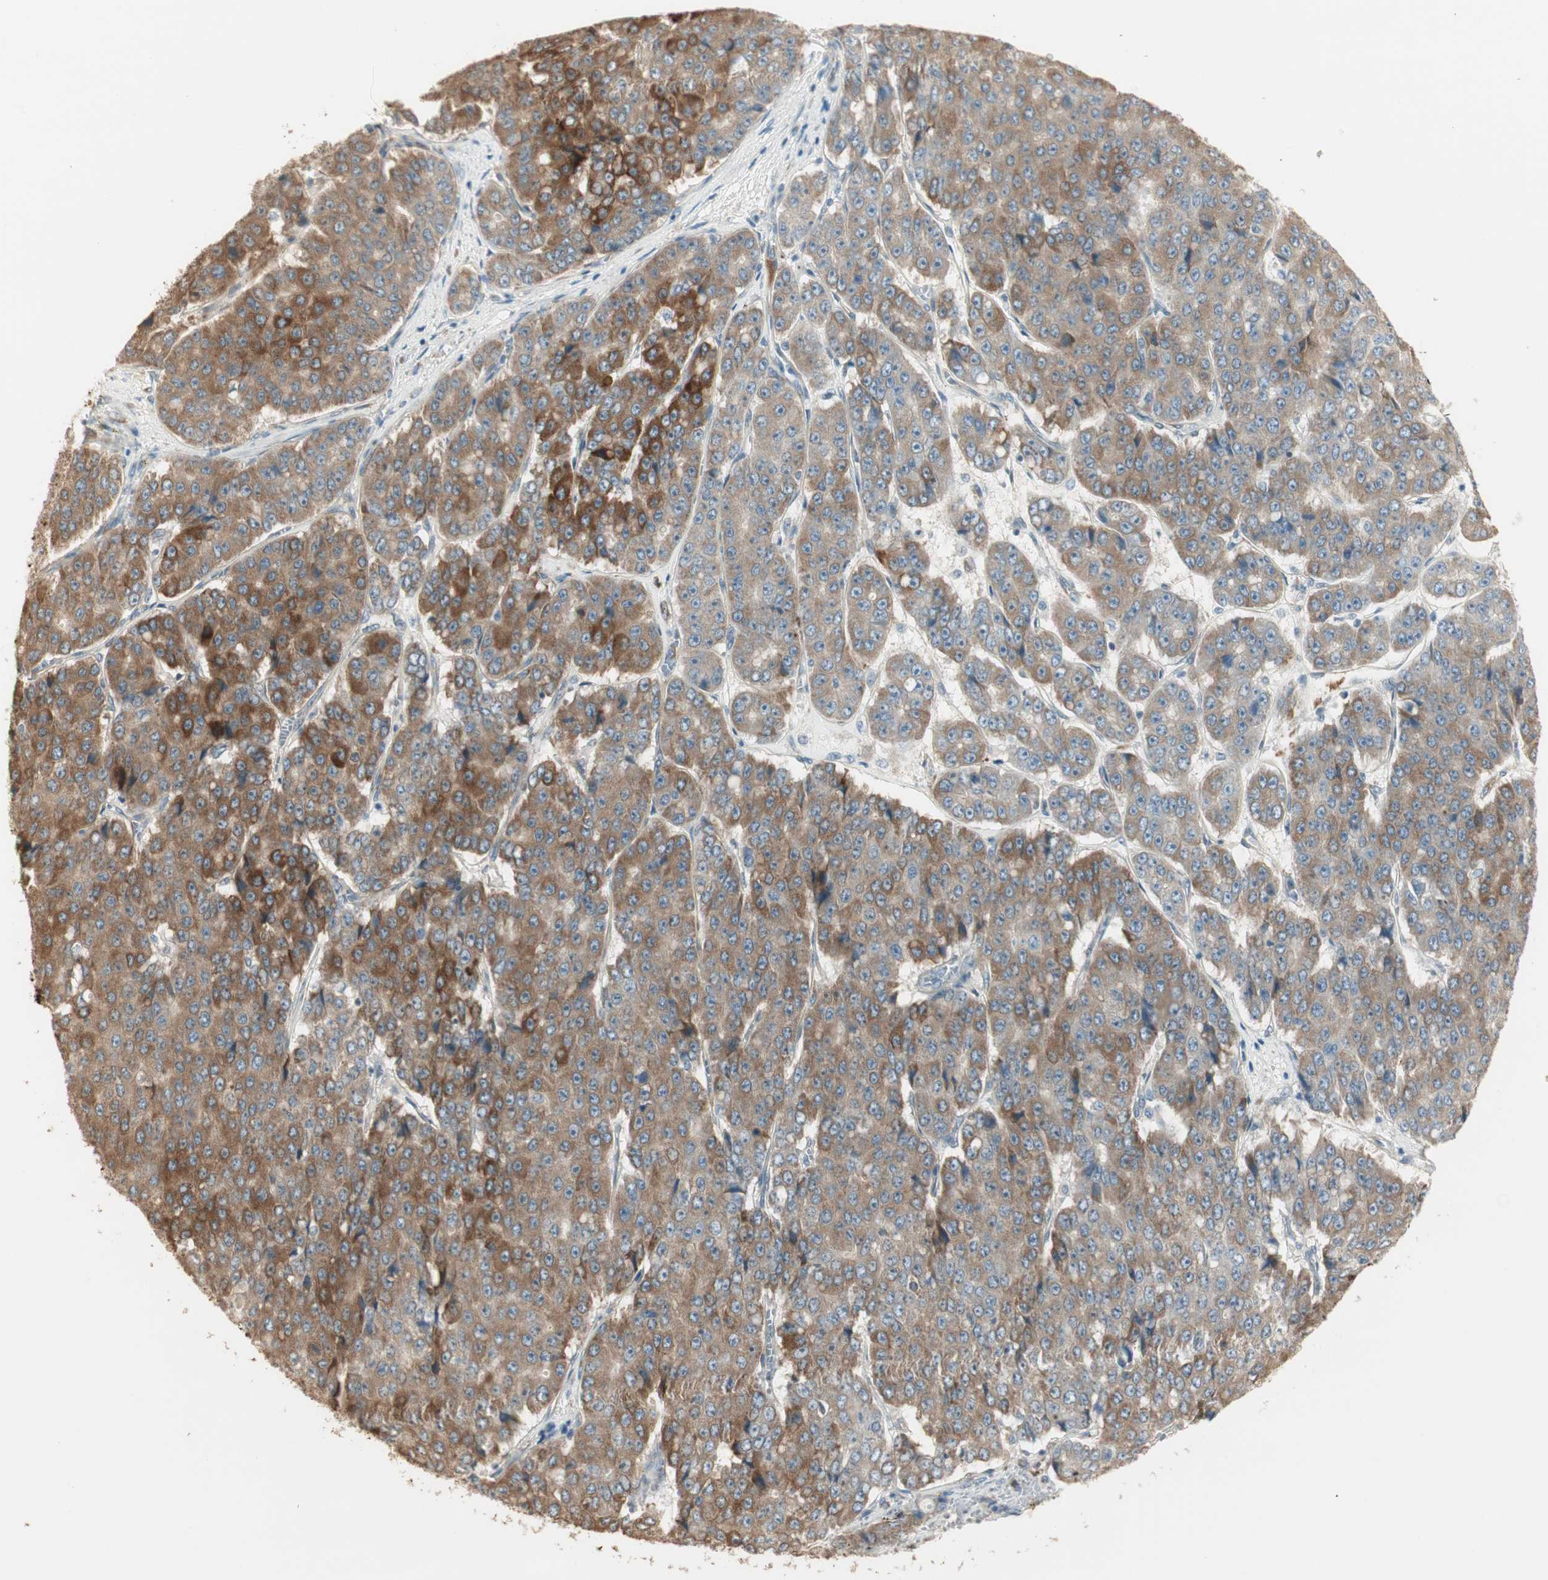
{"staining": {"intensity": "strong", "quantity": ">75%", "location": "cytoplasmic/membranous"}, "tissue": "pancreatic cancer", "cell_type": "Tumor cells", "image_type": "cancer", "snomed": [{"axis": "morphology", "description": "Adenocarcinoma, NOS"}, {"axis": "topography", "description": "Pancreas"}], "caption": "This is an image of immunohistochemistry (IHC) staining of adenocarcinoma (pancreatic), which shows strong staining in the cytoplasmic/membranous of tumor cells.", "gene": "TASOR", "patient": {"sex": "male", "age": 50}}